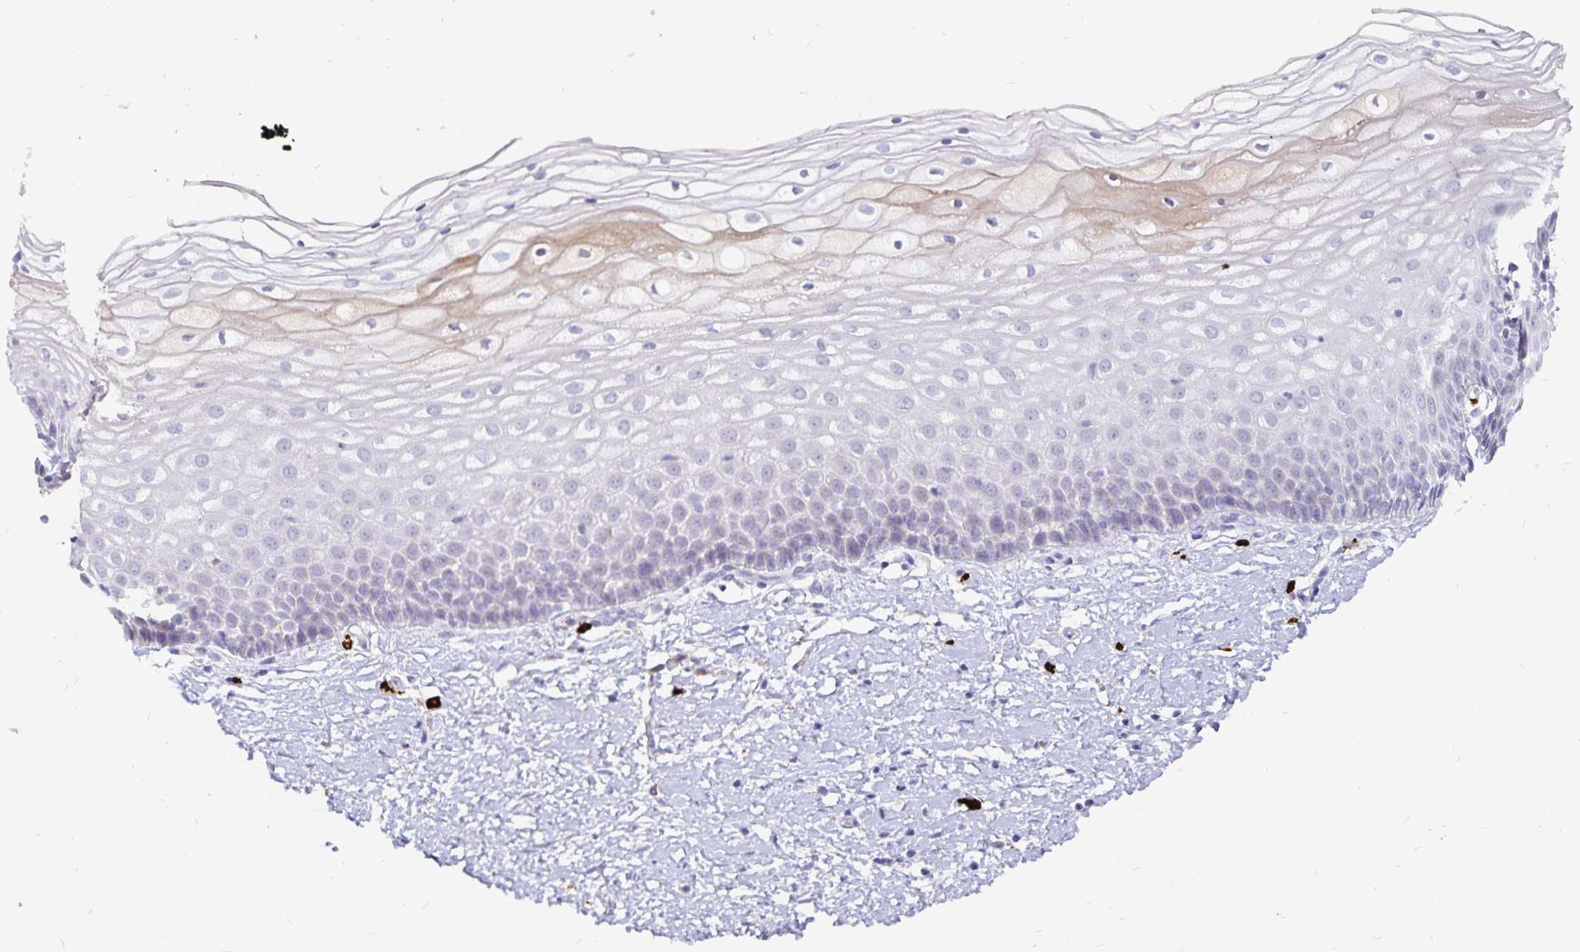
{"staining": {"intensity": "weak", "quantity": "25%-75%", "location": "cytoplasmic/membranous"}, "tissue": "cervix", "cell_type": "Glandular cells", "image_type": "normal", "snomed": [{"axis": "morphology", "description": "Normal tissue, NOS"}, {"axis": "topography", "description": "Cervix"}], "caption": "Protein analysis of benign cervix demonstrates weak cytoplasmic/membranous expression in about 25%-75% of glandular cells. Nuclei are stained in blue.", "gene": "PKHD1", "patient": {"sex": "female", "age": 36}}